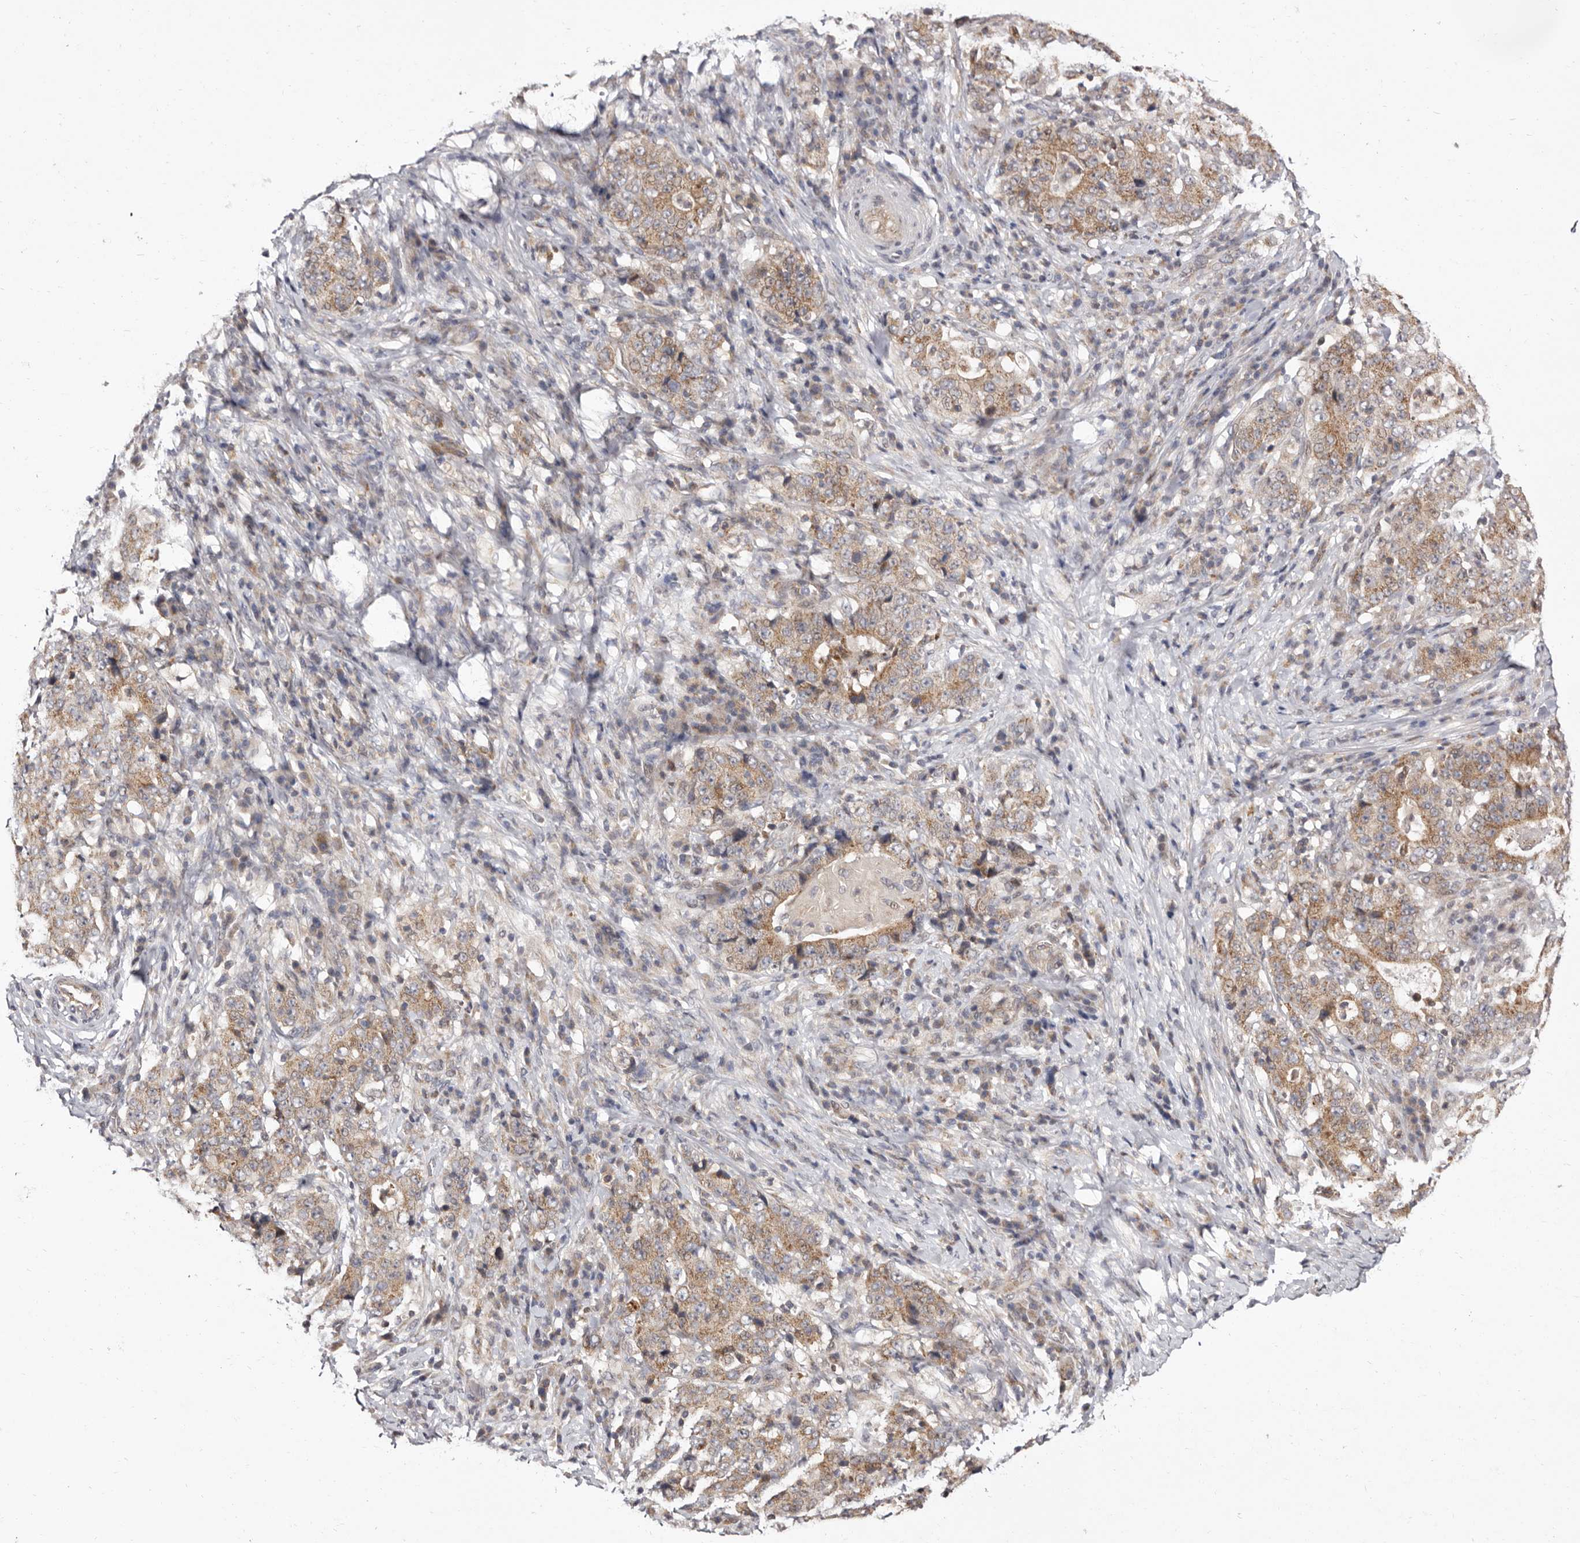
{"staining": {"intensity": "moderate", "quantity": ">75%", "location": "cytoplasmic/membranous"}, "tissue": "stomach cancer", "cell_type": "Tumor cells", "image_type": "cancer", "snomed": [{"axis": "morphology", "description": "Normal tissue, NOS"}, {"axis": "morphology", "description": "Adenocarcinoma, NOS"}, {"axis": "topography", "description": "Stomach, upper"}, {"axis": "topography", "description": "Stomach"}], "caption": "Stomach cancer was stained to show a protein in brown. There is medium levels of moderate cytoplasmic/membranous staining in about >75% of tumor cells. The staining is performed using DAB brown chromogen to label protein expression. The nuclei are counter-stained blue using hematoxylin.", "gene": "GLRX3", "patient": {"sex": "male", "age": 59}}